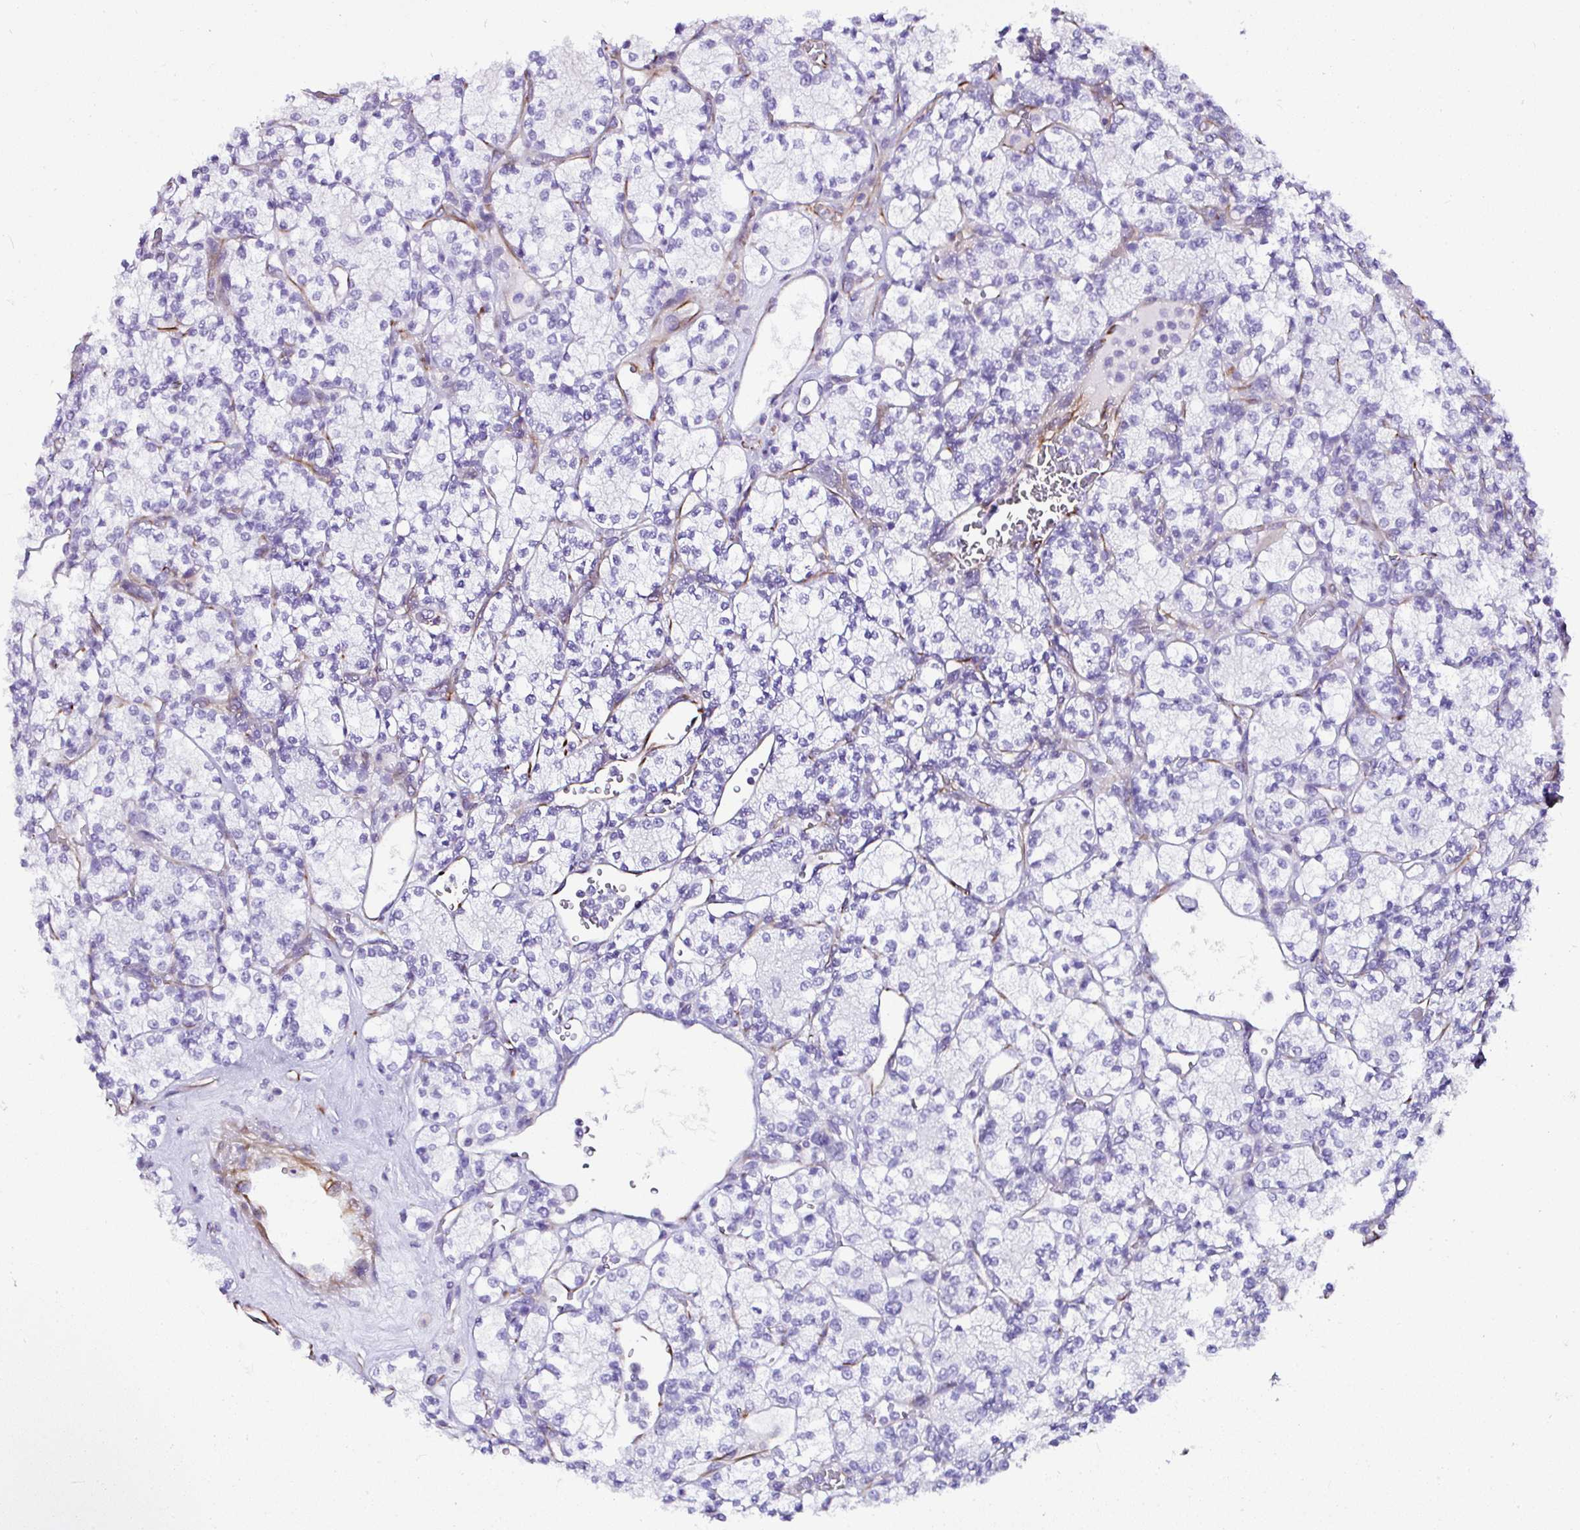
{"staining": {"intensity": "negative", "quantity": "none", "location": "none"}, "tissue": "renal cancer", "cell_type": "Tumor cells", "image_type": "cancer", "snomed": [{"axis": "morphology", "description": "Adenocarcinoma, NOS"}, {"axis": "topography", "description": "Kidney"}], "caption": "Immunohistochemistry of human renal cancer (adenocarcinoma) shows no staining in tumor cells.", "gene": "DEPDC5", "patient": {"sex": "male", "age": 77}}